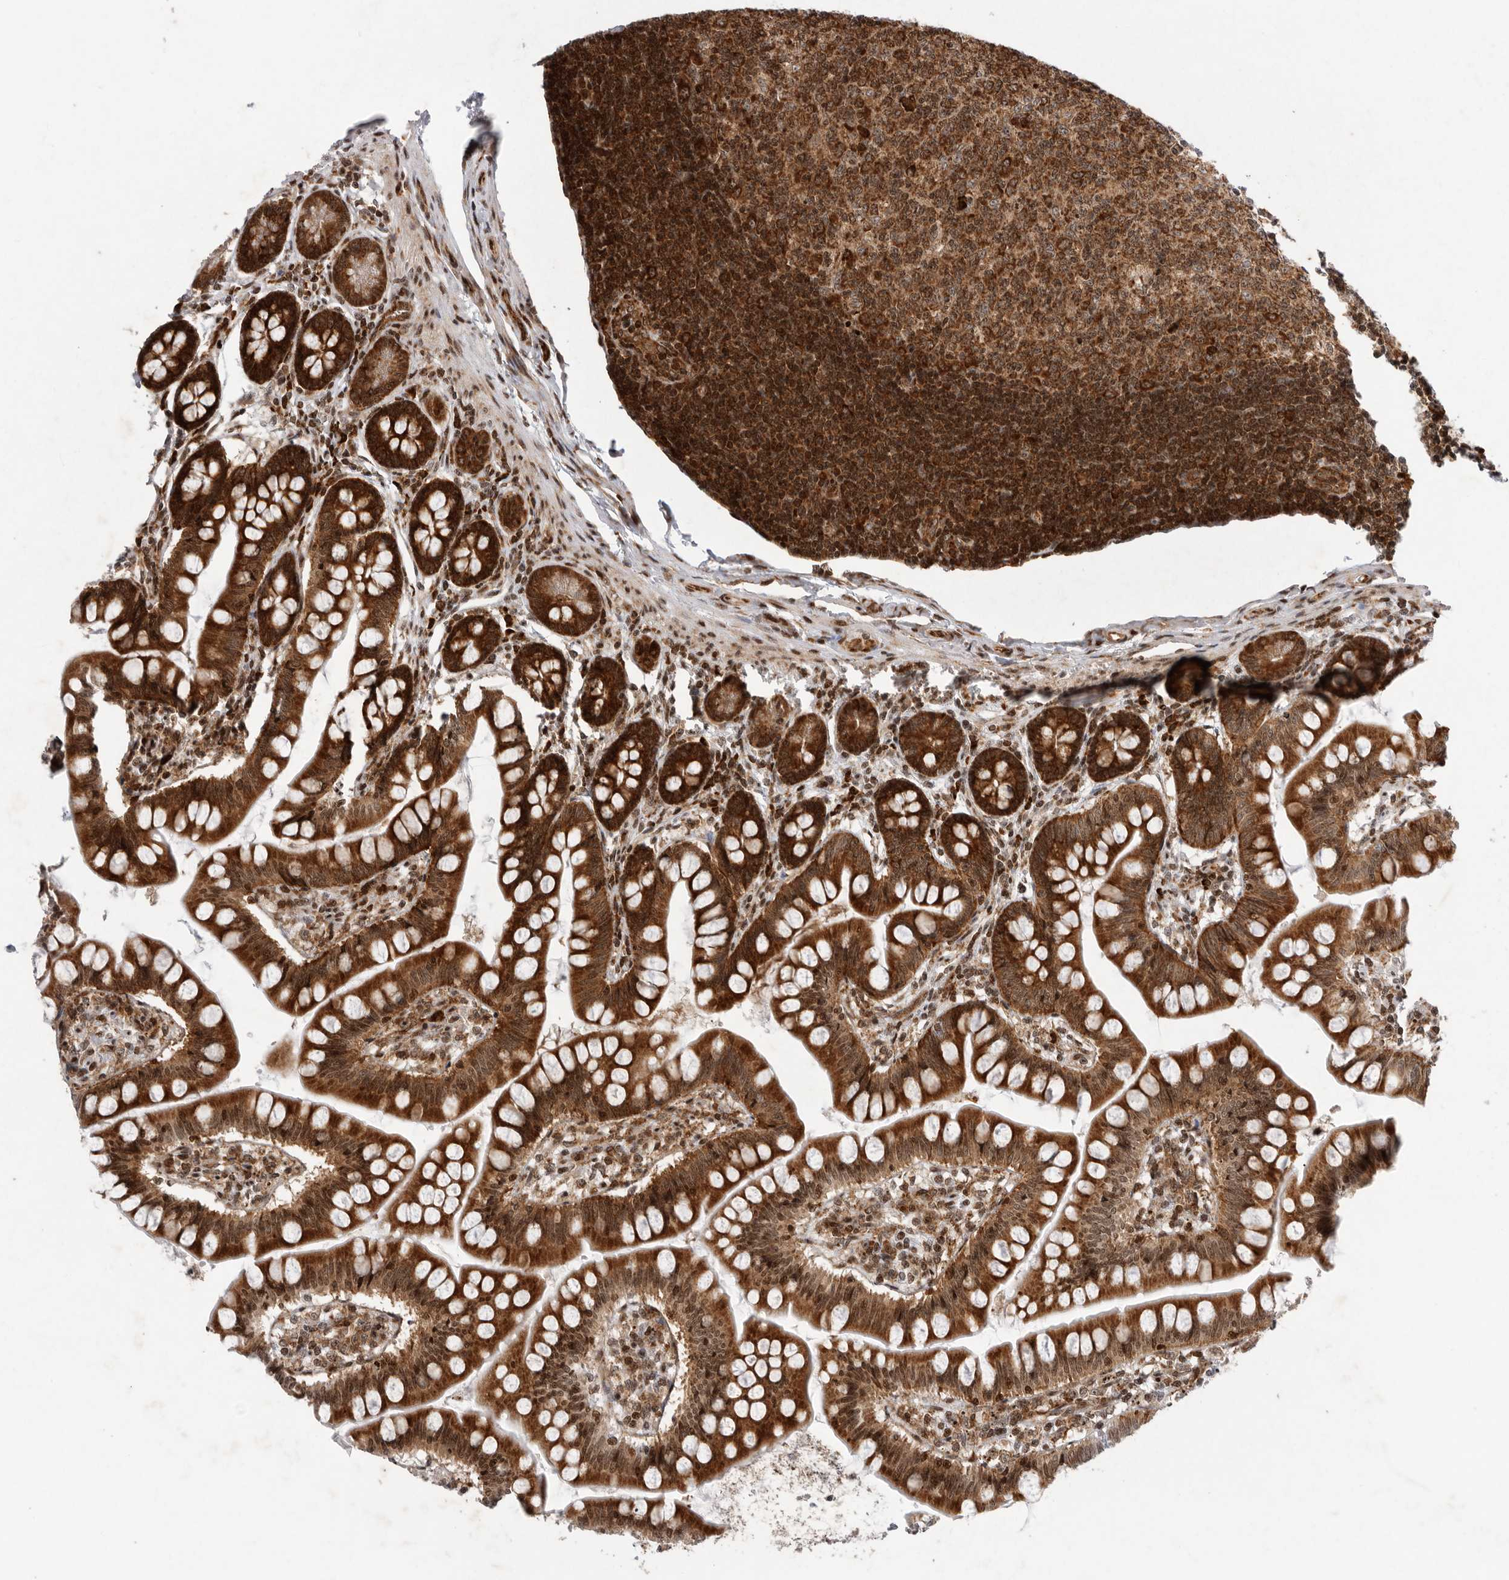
{"staining": {"intensity": "strong", "quantity": ">75%", "location": "cytoplasmic/membranous,nuclear"}, "tissue": "small intestine", "cell_type": "Glandular cells", "image_type": "normal", "snomed": [{"axis": "morphology", "description": "Normal tissue, NOS"}, {"axis": "topography", "description": "Small intestine"}], "caption": "Normal small intestine exhibits strong cytoplasmic/membranous,nuclear expression in approximately >75% of glandular cells, visualized by immunohistochemistry.", "gene": "FZD3", "patient": {"sex": "male", "age": 7}}